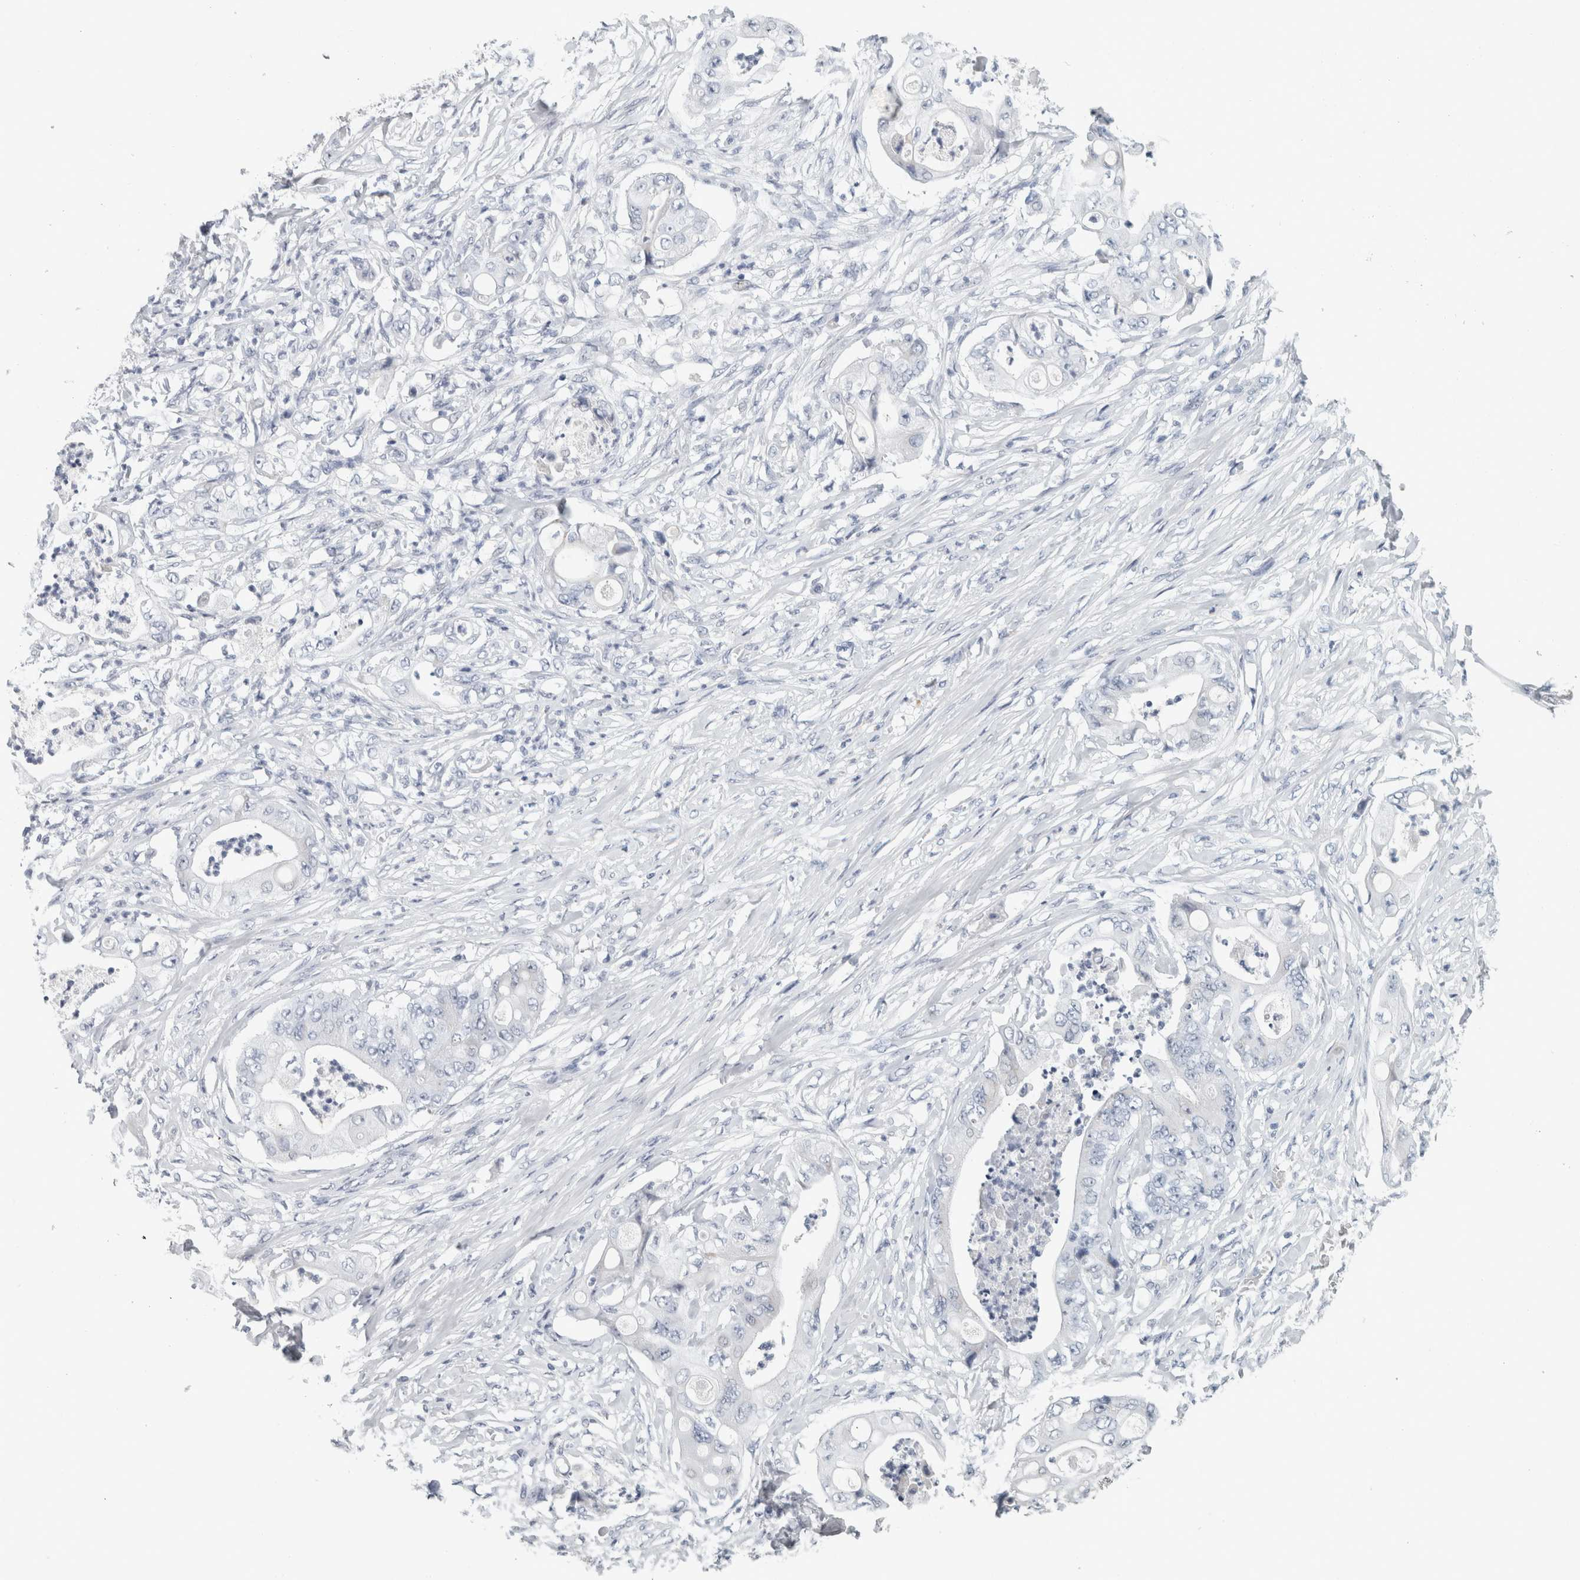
{"staining": {"intensity": "negative", "quantity": "none", "location": "none"}, "tissue": "stomach cancer", "cell_type": "Tumor cells", "image_type": "cancer", "snomed": [{"axis": "morphology", "description": "Adenocarcinoma, NOS"}, {"axis": "topography", "description": "Stomach"}], "caption": "High magnification brightfield microscopy of adenocarcinoma (stomach) stained with DAB (3,3'-diaminobenzidine) (brown) and counterstained with hematoxylin (blue): tumor cells show no significant positivity.", "gene": "CPE", "patient": {"sex": "female", "age": 73}}